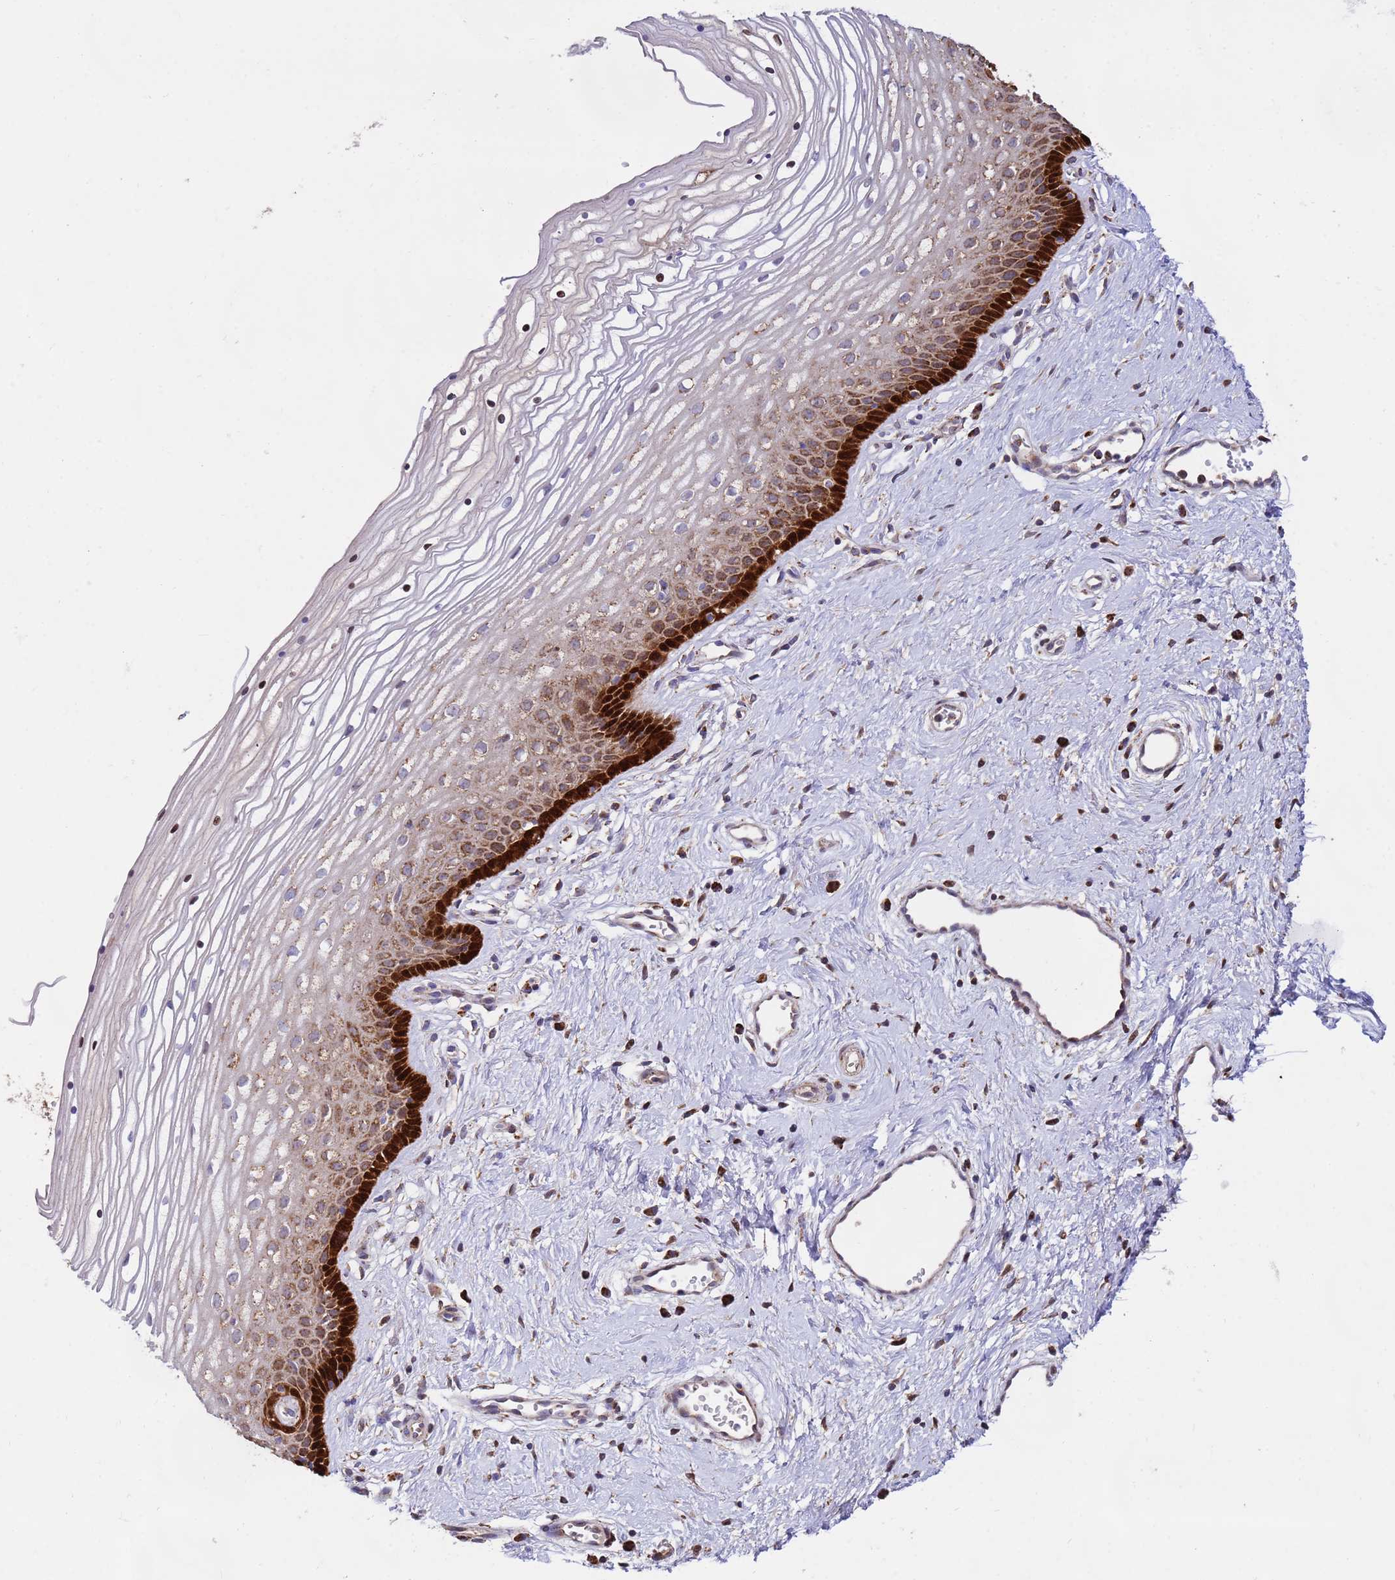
{"staining": {"intensity": "strong", "quantity": "25%-75%", "location": "cytoplasmic/membranous"}, "tissue": "vagina", "cell_type": "Squamous epithelial cells", "image_type": "normal", "snomed": [{"axis": "morphology", "description": "Normal tissue, NOS"}, {"axis": "topography", "description": "Vagina"}], "caption": "About 25%-75% of squamous epithelial cells in normal vagina demonstrate strong cytoplasmic/membranous protein staining as visualized by brown immunohistochemical staining.", "gene": "TUBGCP3", "patient": {"sex": "female", "age": 46}}